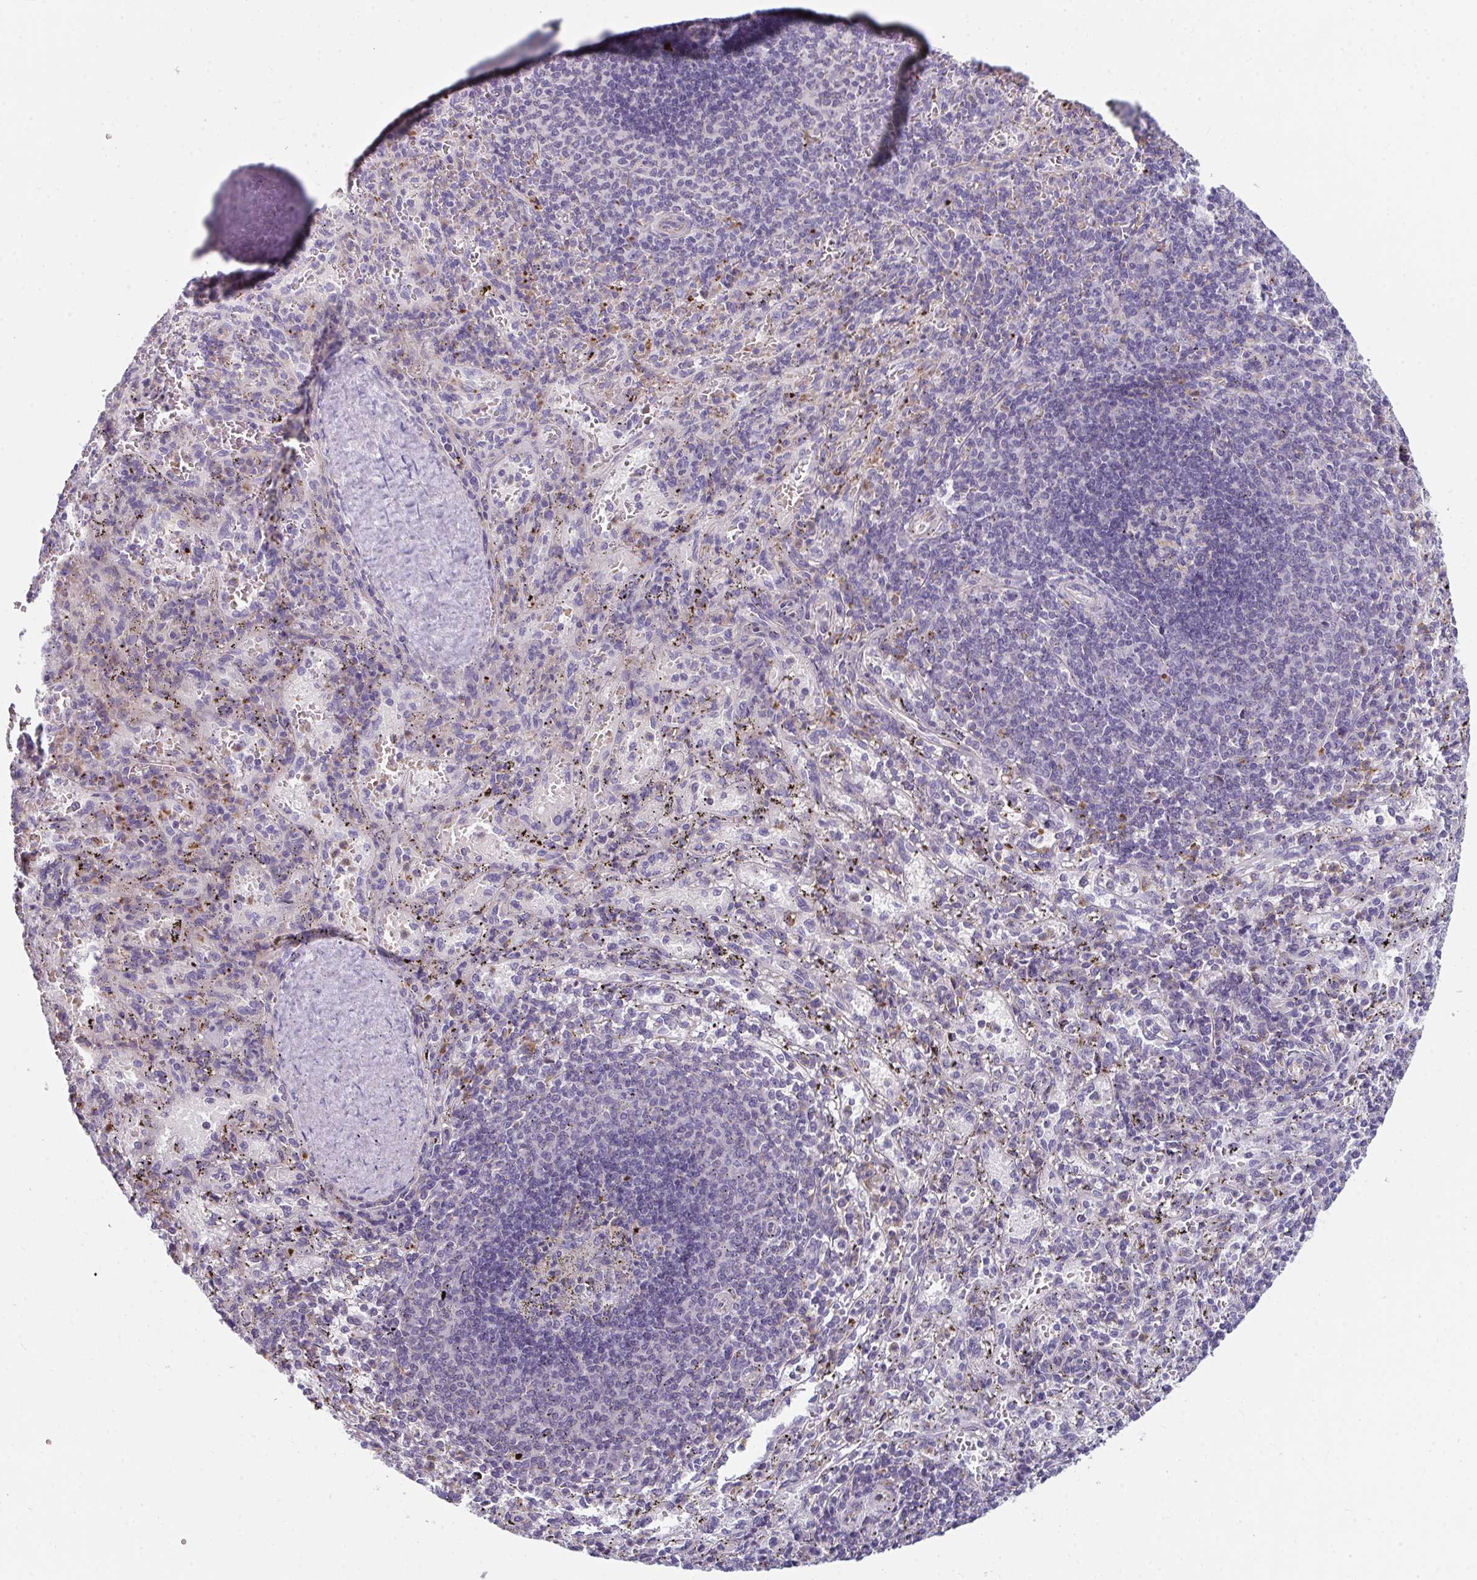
{"staining": {"intensity": "moderate", "quantity": "<25%", "location": "cytoplasmic/membranous"}, "tissue": "spleen", "cell_type": "Cells in red pulp", "image_type": "normal", "snomed": [{"axis": "morphology", "description": "Normal tissue, NOS"}, {"axis": "topography", "description": "Spleen"}], "caption": "Cells in red pulp show moderate cytoplasmic/membranous staining in approximately <25% of cells in normal spleen. (IHC, brightfield microscopy, high magnification).", "gene": "EIF1AD", "patient": {"sex": "male", "age": 57}}